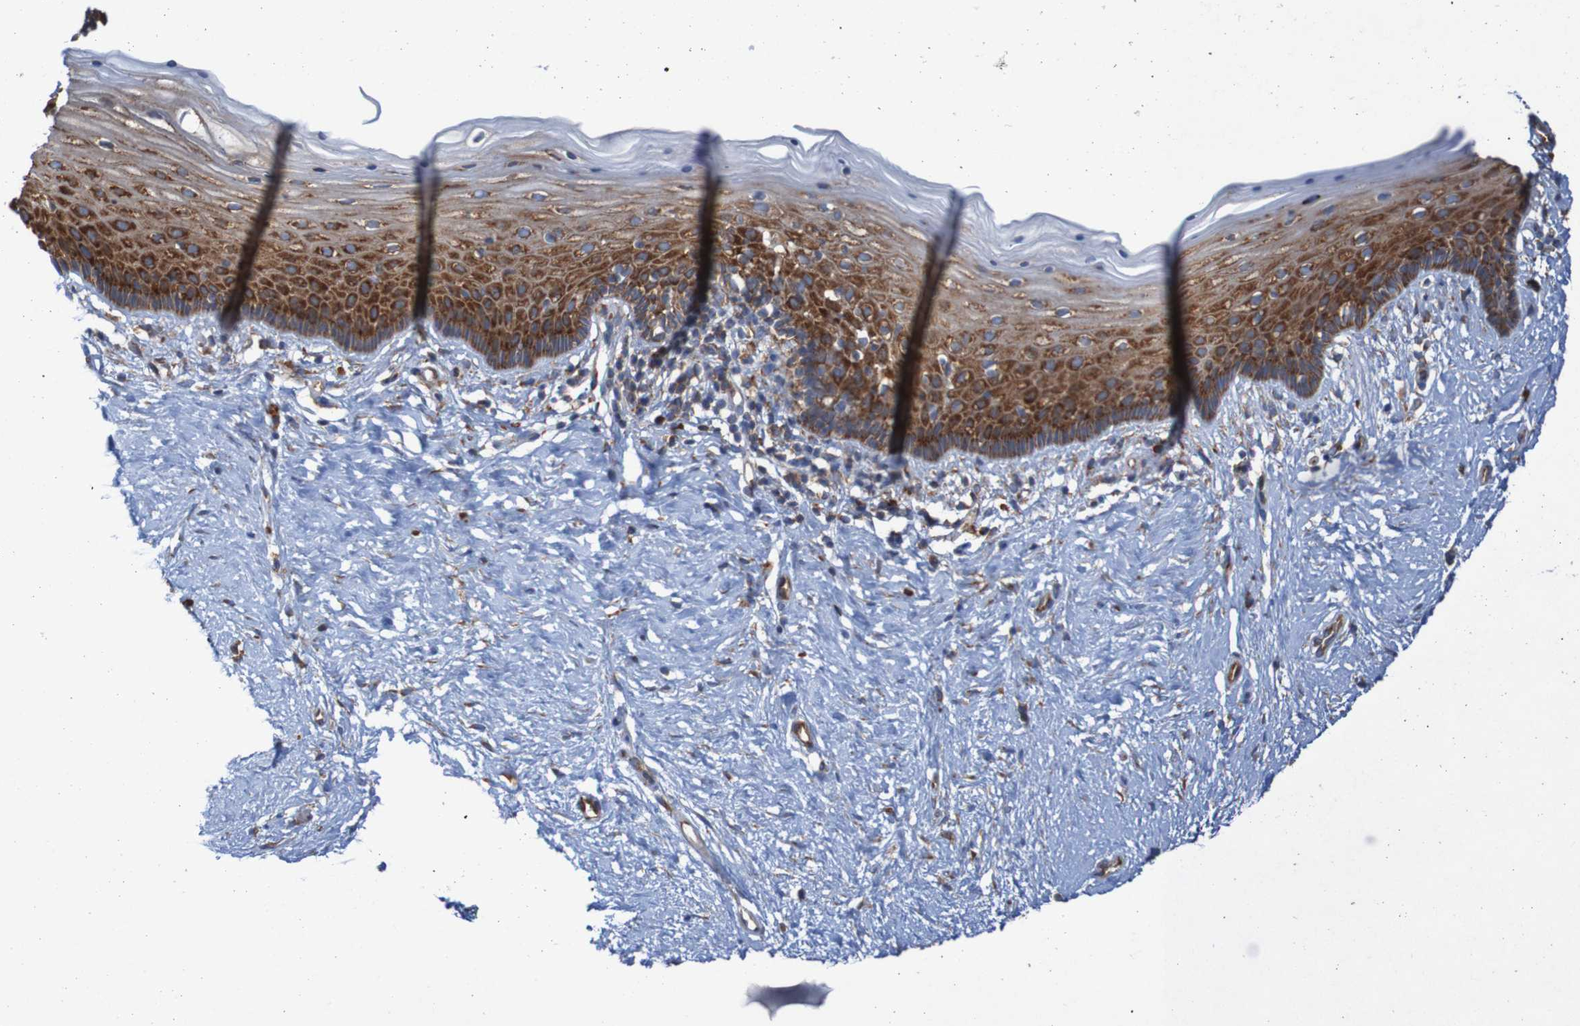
{"staining": {"intensity": "strong", "quantity": ">75%", "location": "cytoplasmic/membranous"}, "tissue": "vagina", "cell_type": "Squamous epithelial cells", "image_type": "normal", "snomed": [{"axis": "morphology", "description": "Normal tissue, NOS"}, {"axis": "topography", "description": "Vagina"}], "caption": "Immunohistochemical staining of benign human vagina exhibits >75% levels of strong cytoplasmic/membranous protein expression in about >75% of squamous epithelial cells. (DAB IHC with brightfield microscopy, high magnification).", "gene": "RPL10L", "patient": {"sex": "female", "age": 44}}